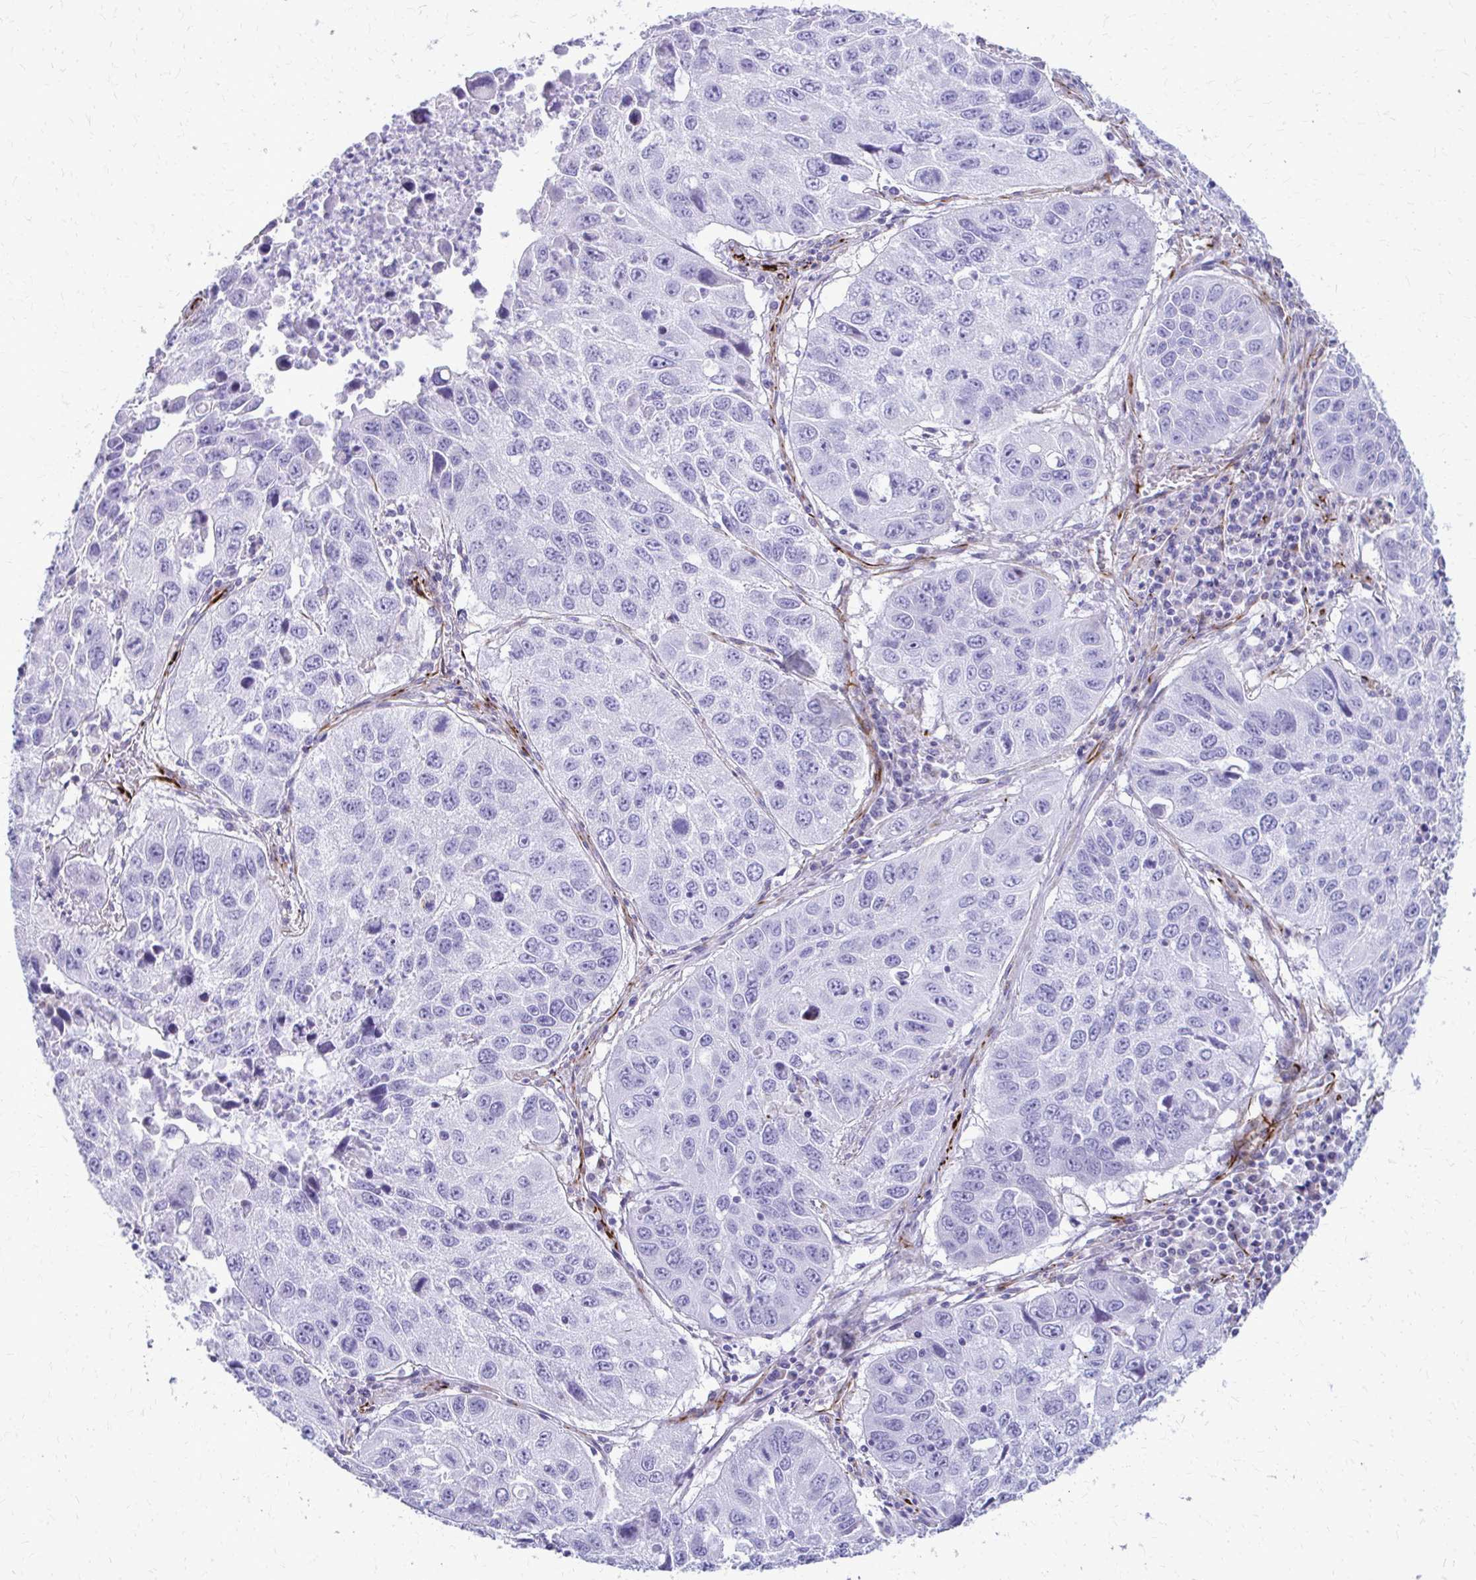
{"staining": {"intensity": "negative", "quantity": "none", "location": "none"}, "tissue": "lung cancer", "cell_type": "Tumor cells", "image_type": "cancer", "snomed": [{"axis": "morphology", "description": "Squamous cell carcinoma, NOS"}, {"axis": "topography", "description": "Lung"}], "caption": "Protein analysis of lung squamous cell carcinoma shows no significant expression in tumor cells.", "gene": "TRIM6", "patient": {"sex": "female", "age": 61}}